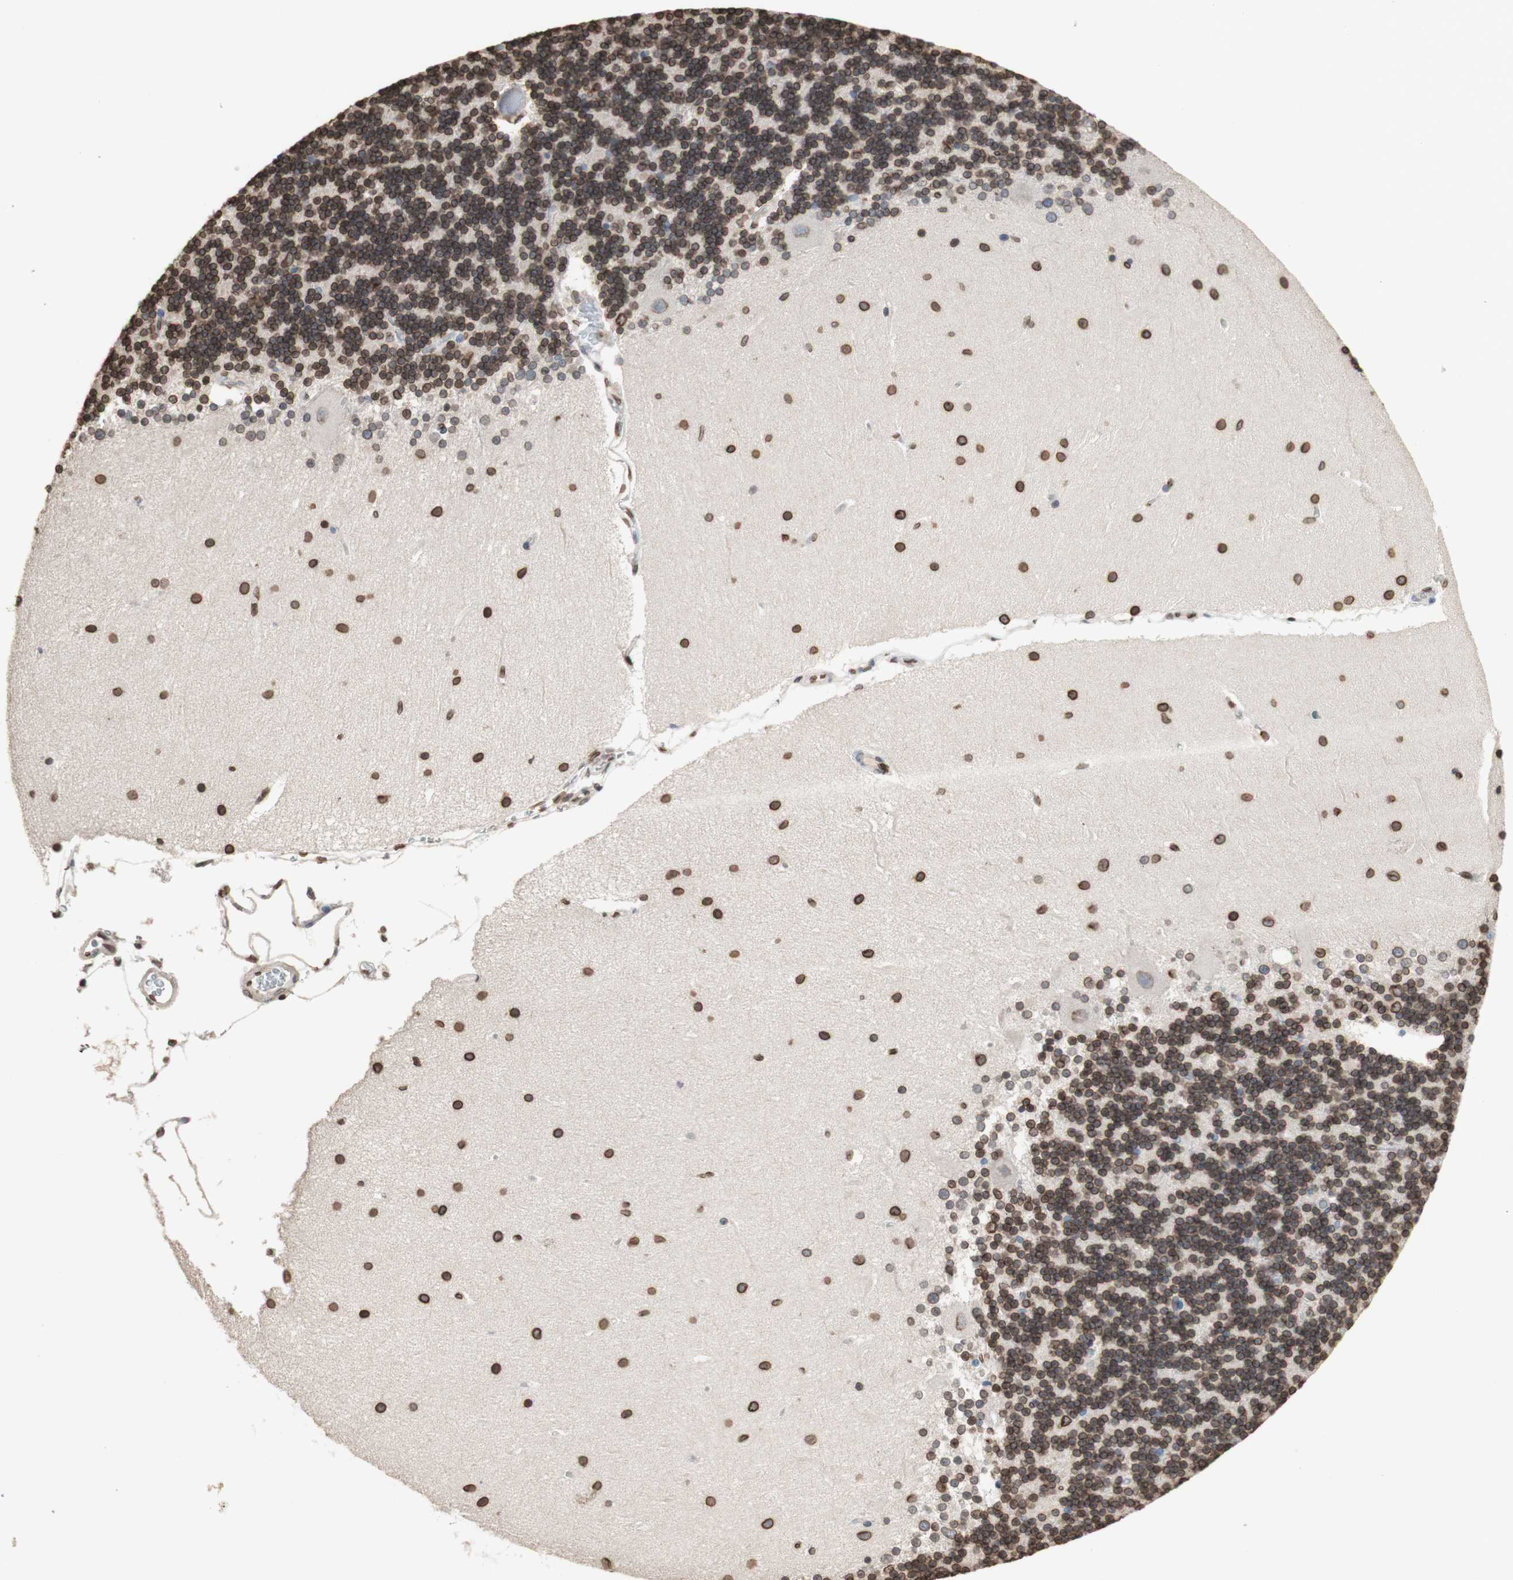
{"staining": {"intensity": "moderate", "quantity": ">75%", "location": "cytoplasmic/membranous,nuclear"}, "tissue": "cerebellum", "cell_type": "Cells in granular layer", "image_type": "normal", "snomed": [{"axis": "morphology", "description": "Normal tissue, NOS"}, {"axis": "topography", "description": "Cerebellum"}], "caption": "Unremarkable cerebellum demonstrates moderate cytoplasmic/membranous,nuclear expression in approximately >75% of cells in granular layer.", "gene": "TMPO", "patient": {"sex": "female", "age": 54}}